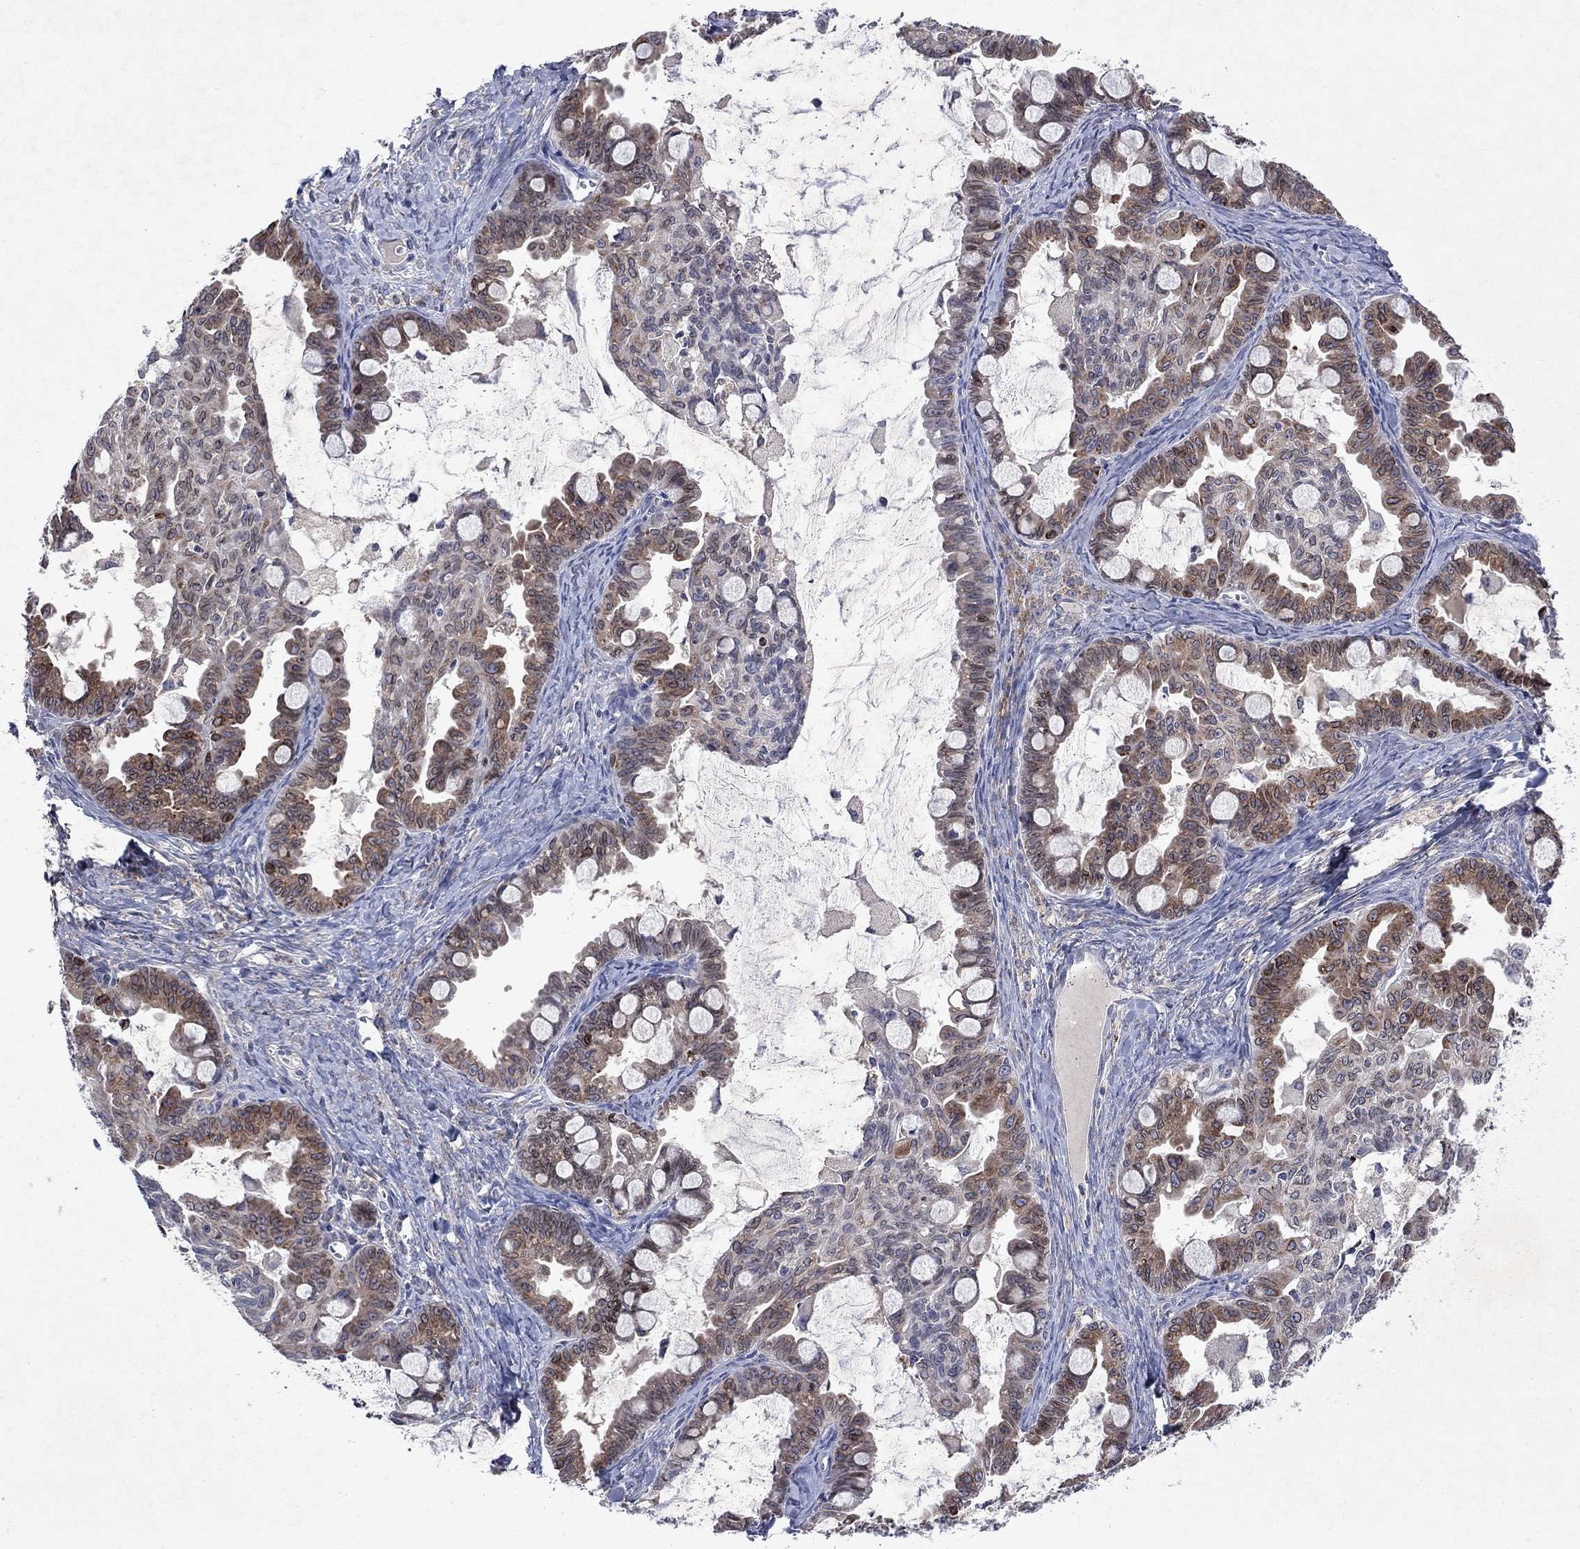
{"staining": {"intensity": "moderate", "quantity": ">75%", "location": "cytoplasmic/membranous"}, "tissue": "ovarian cancer", "cell_type": "Tumor cells", "image_type": "cancer", "snomed": [{"axis": "morphology", "description": "Cystadenocarcinoma, mucinous, NOS"}, {"axis": "topography", "description": "Ovary"}], "caption": "Approximately >75% of tumor cells in ovarian mucinous cystadenocarcinoma demonstrate moderate cytoplasmic/membranous protein positivity as visualized by brown immunohistochemical staining.", "gene": "TMEM97", "patient": {"sex": "female", "age": 63}}